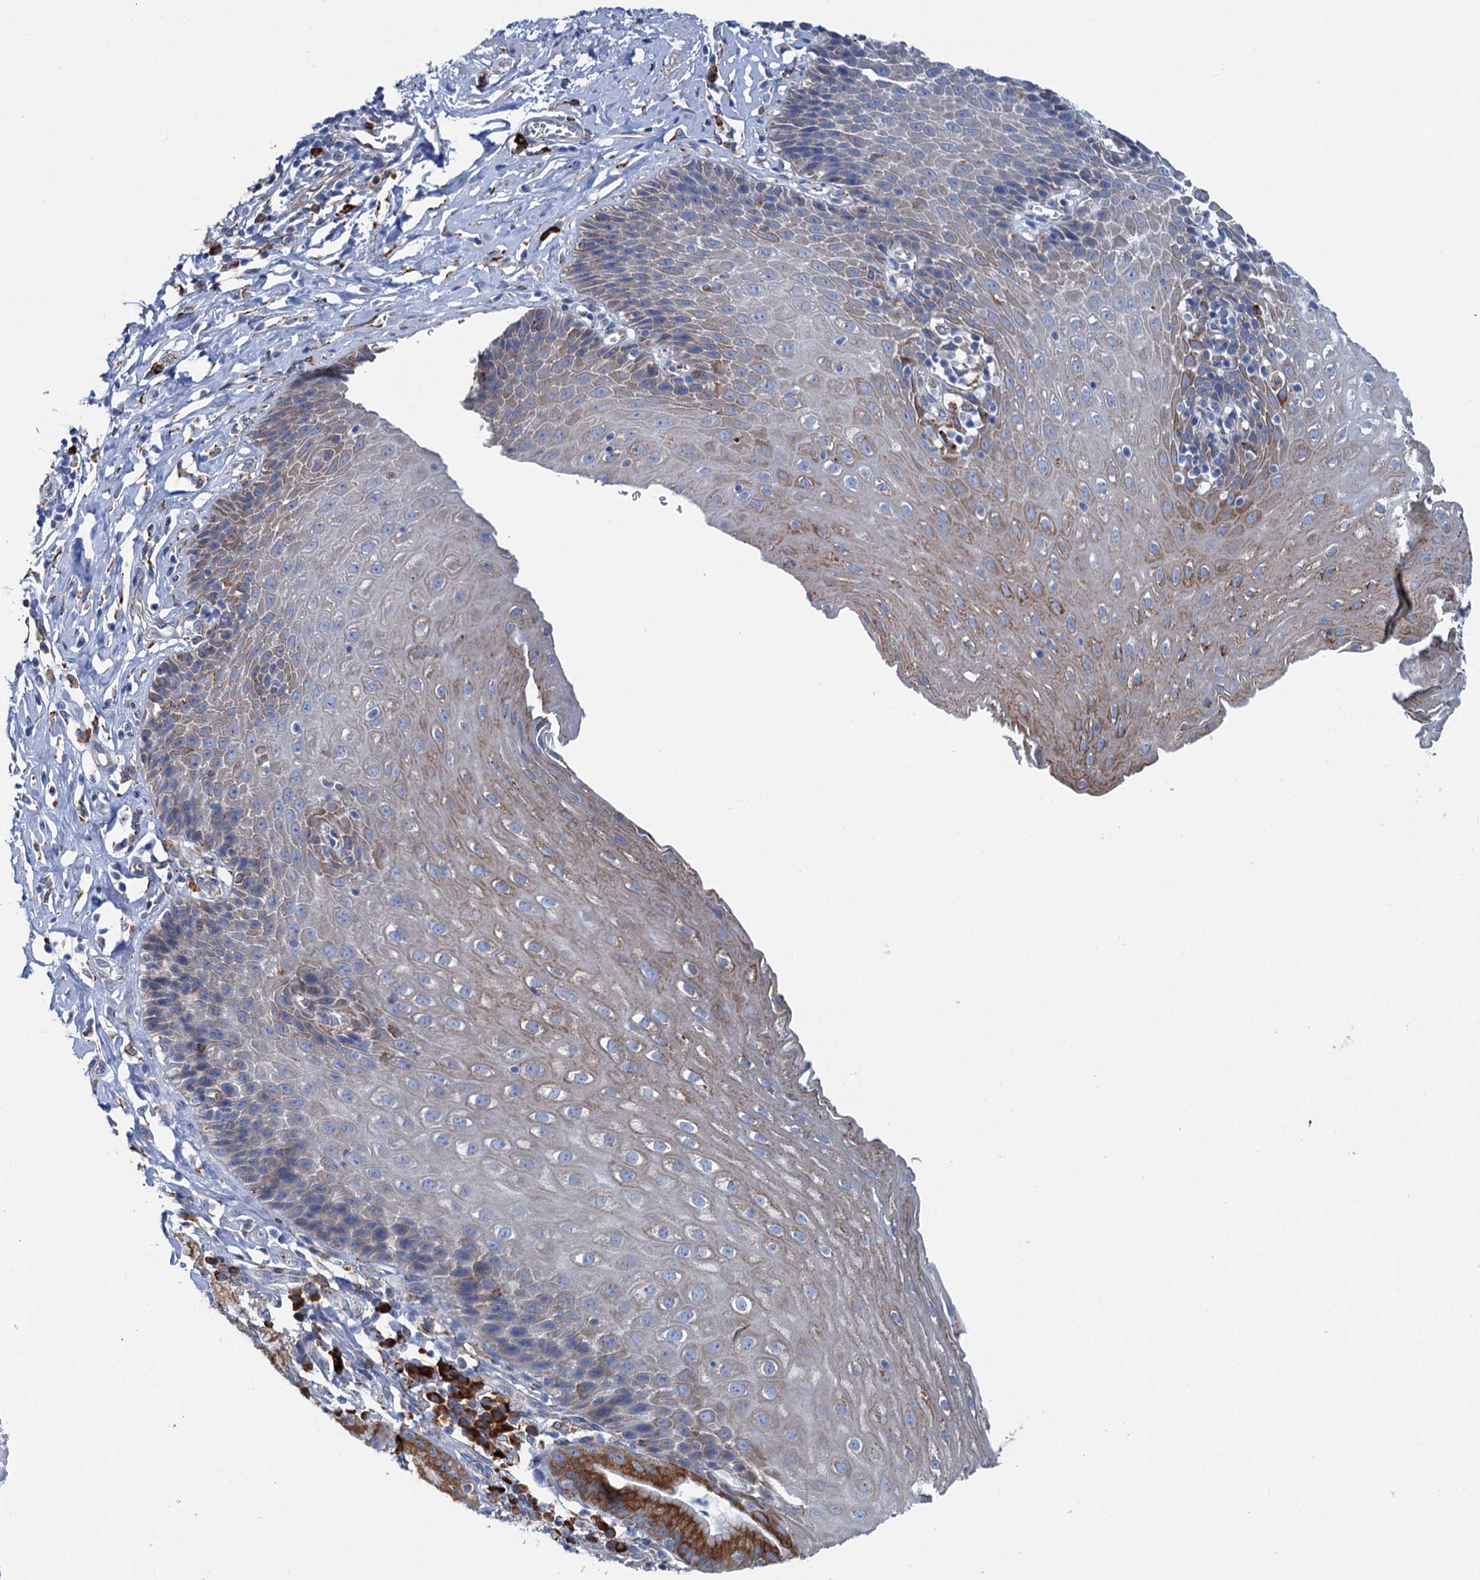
{"staining": {"intensity": "moderate", "quantity": "25%-75%", "location": "cytoplasmic/membranous"}, "tissue": "esophagus", "cell_type": "Squamous epithelial cells", "image_type": "normal", "snomed": [{"axis": "morphology", "description": "Normal tissue, NOS"}, {"axis": "topography", "description": "Esophagus"}], "caption": "A histopathology image of human esophagus stained for a protein shows moderate cytoplasmic/membranous brown staining in squamous epithelial cells.", "gene": "SHE", "patient": {"sex": "female", "age": 61}}